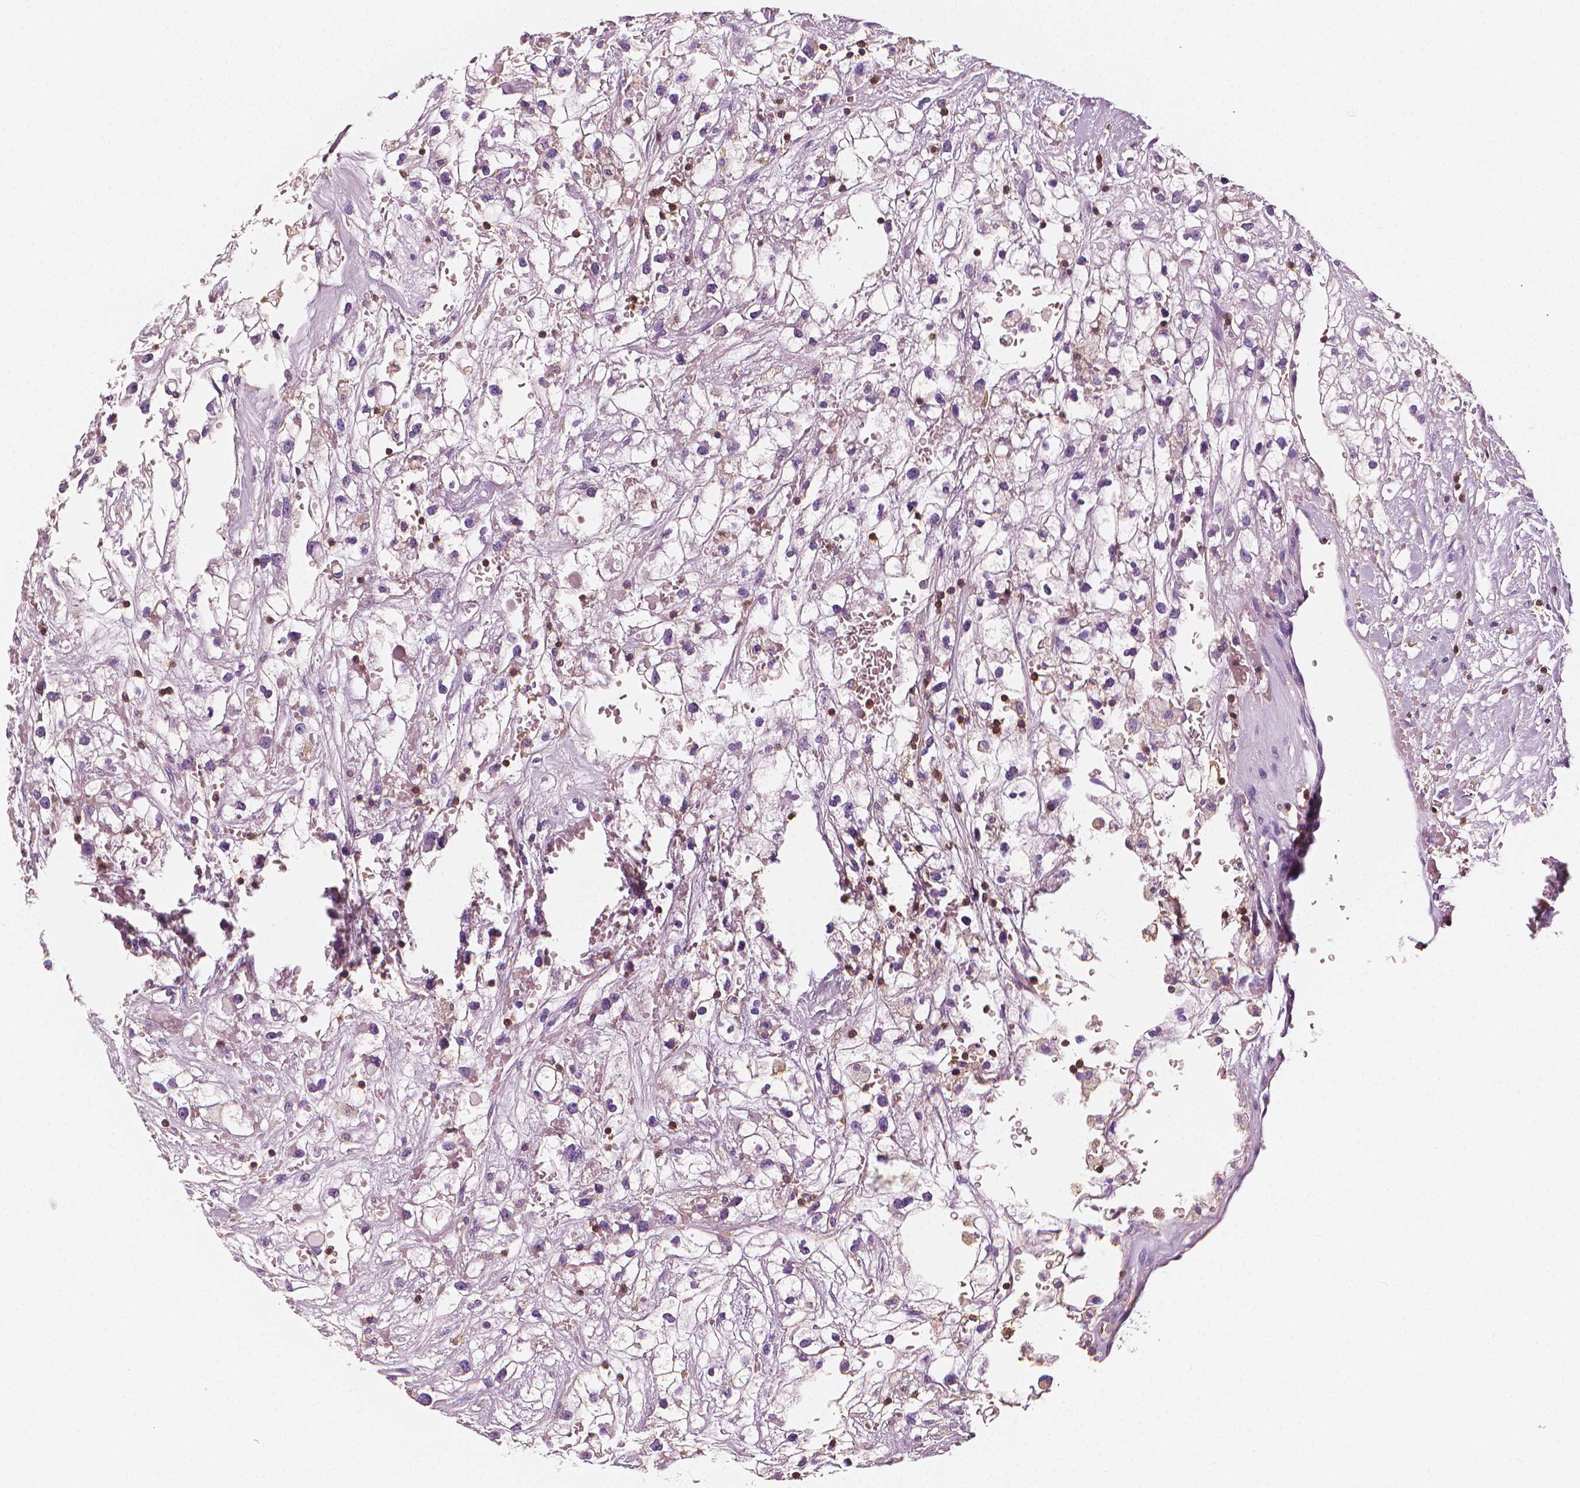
{"staining": {"intensity": "negative", "quantity": "none", "location": "none"}, "tissue": "renal cancer", "cell_type": "Tumor cells", "image_type": "cancer", "snomed": [{"axis": "morphology", "description": "Adenocarcinoma, NOS"}, {"axis": "topography", "description": "Kidney"}], "caption": "Immunohistochemical staining of renal cancer reveals no significant positivity in tumor cells. (Stains: DAB immunohistochemistry (IHC) with hematoxylin counter stain, Microscopy: brightfield microscopy at high magnification).", "gene": "PTPRC", "patient": {"sex": "male", "age": 59}}